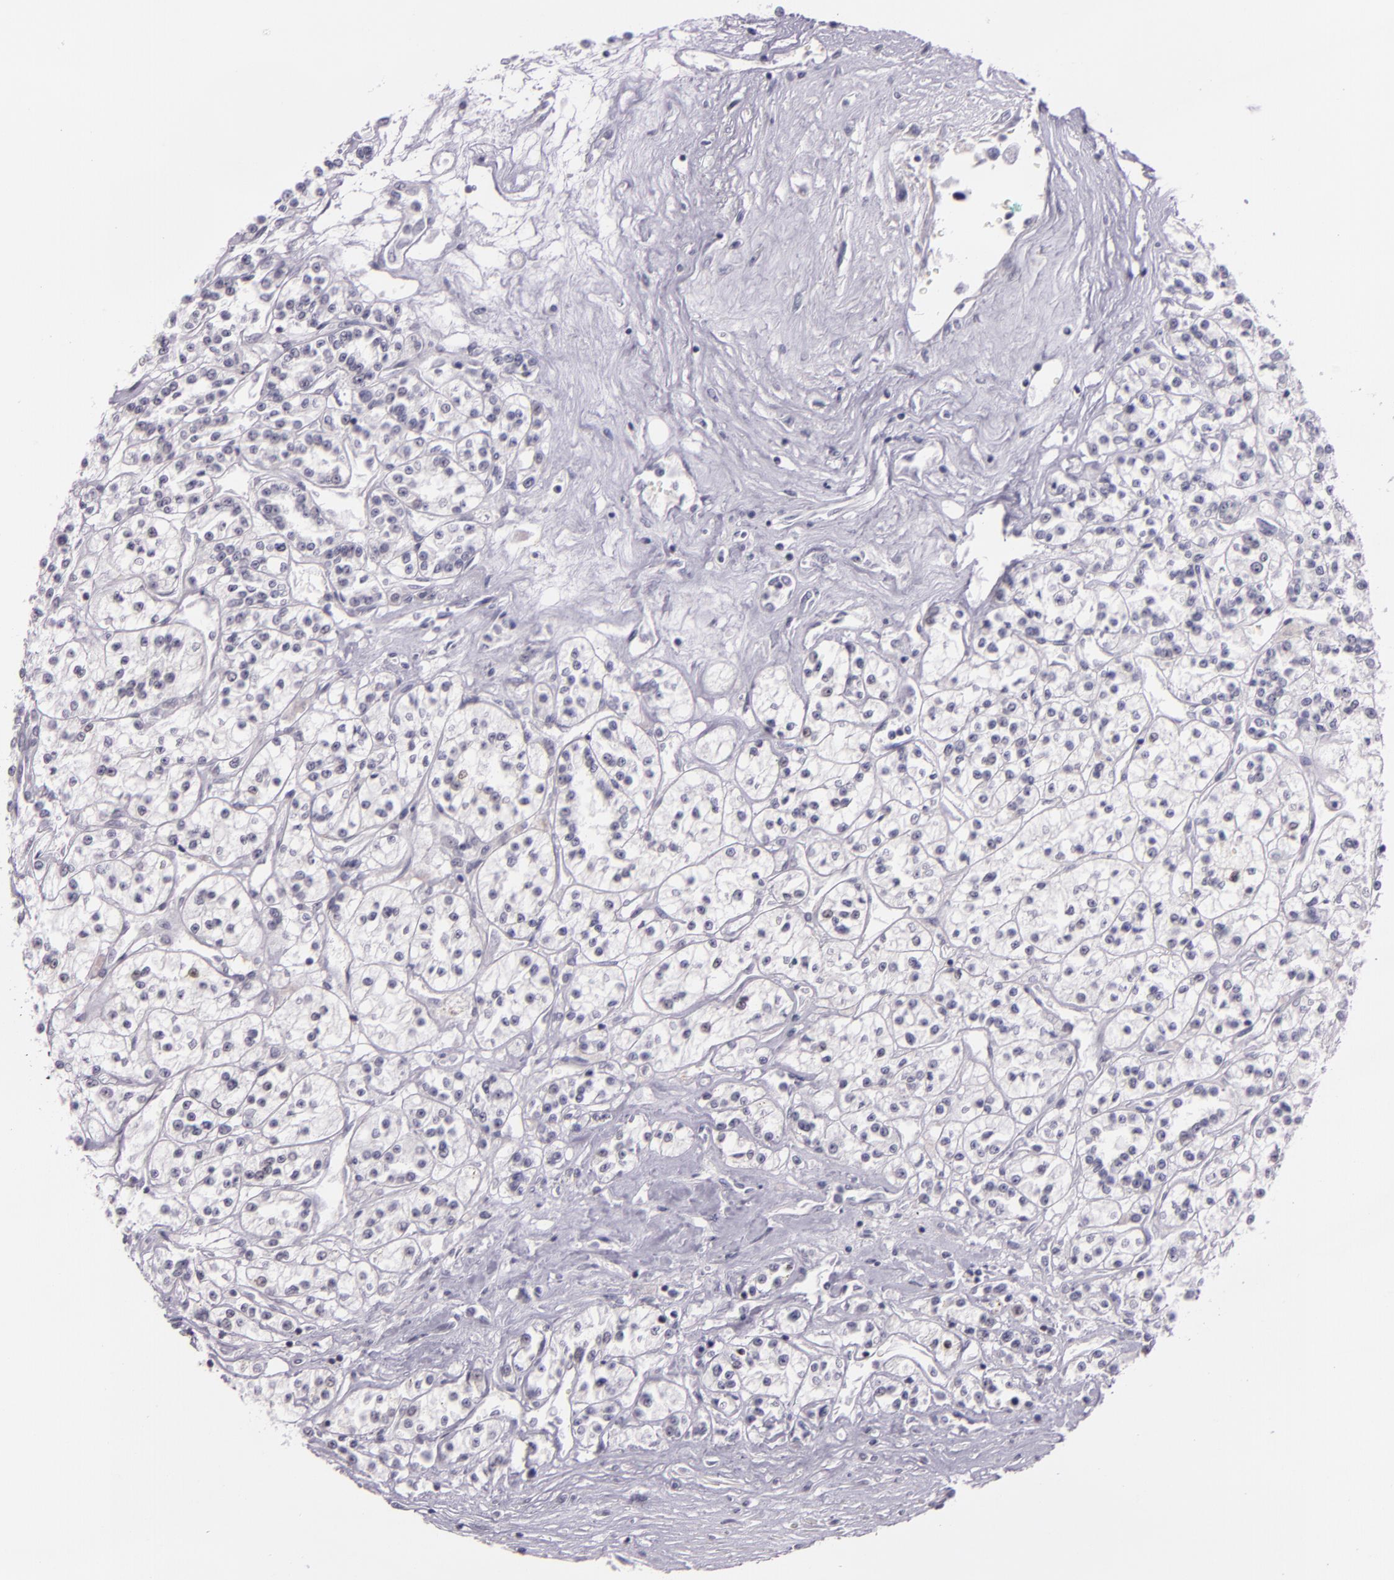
{"staining": {"intensity": "negative", "quantity": "none", "location": "none"}, "tissue": "renal cancer", "cell_type": "Tumor cells", "image_type": "cancer", "snomed": [{"axis": "morphology", "description": "Adenocarcinoma, NOS"}, {"axis": "topography", "description": "Kidney"}], "caption": "The immunohistochemistry photomicrograph has no significant staining in tumor cells of adenocarcinoma (renal) tissue.", "gene": "MT1A", "patient": {"sex": "female", "age": 76}}